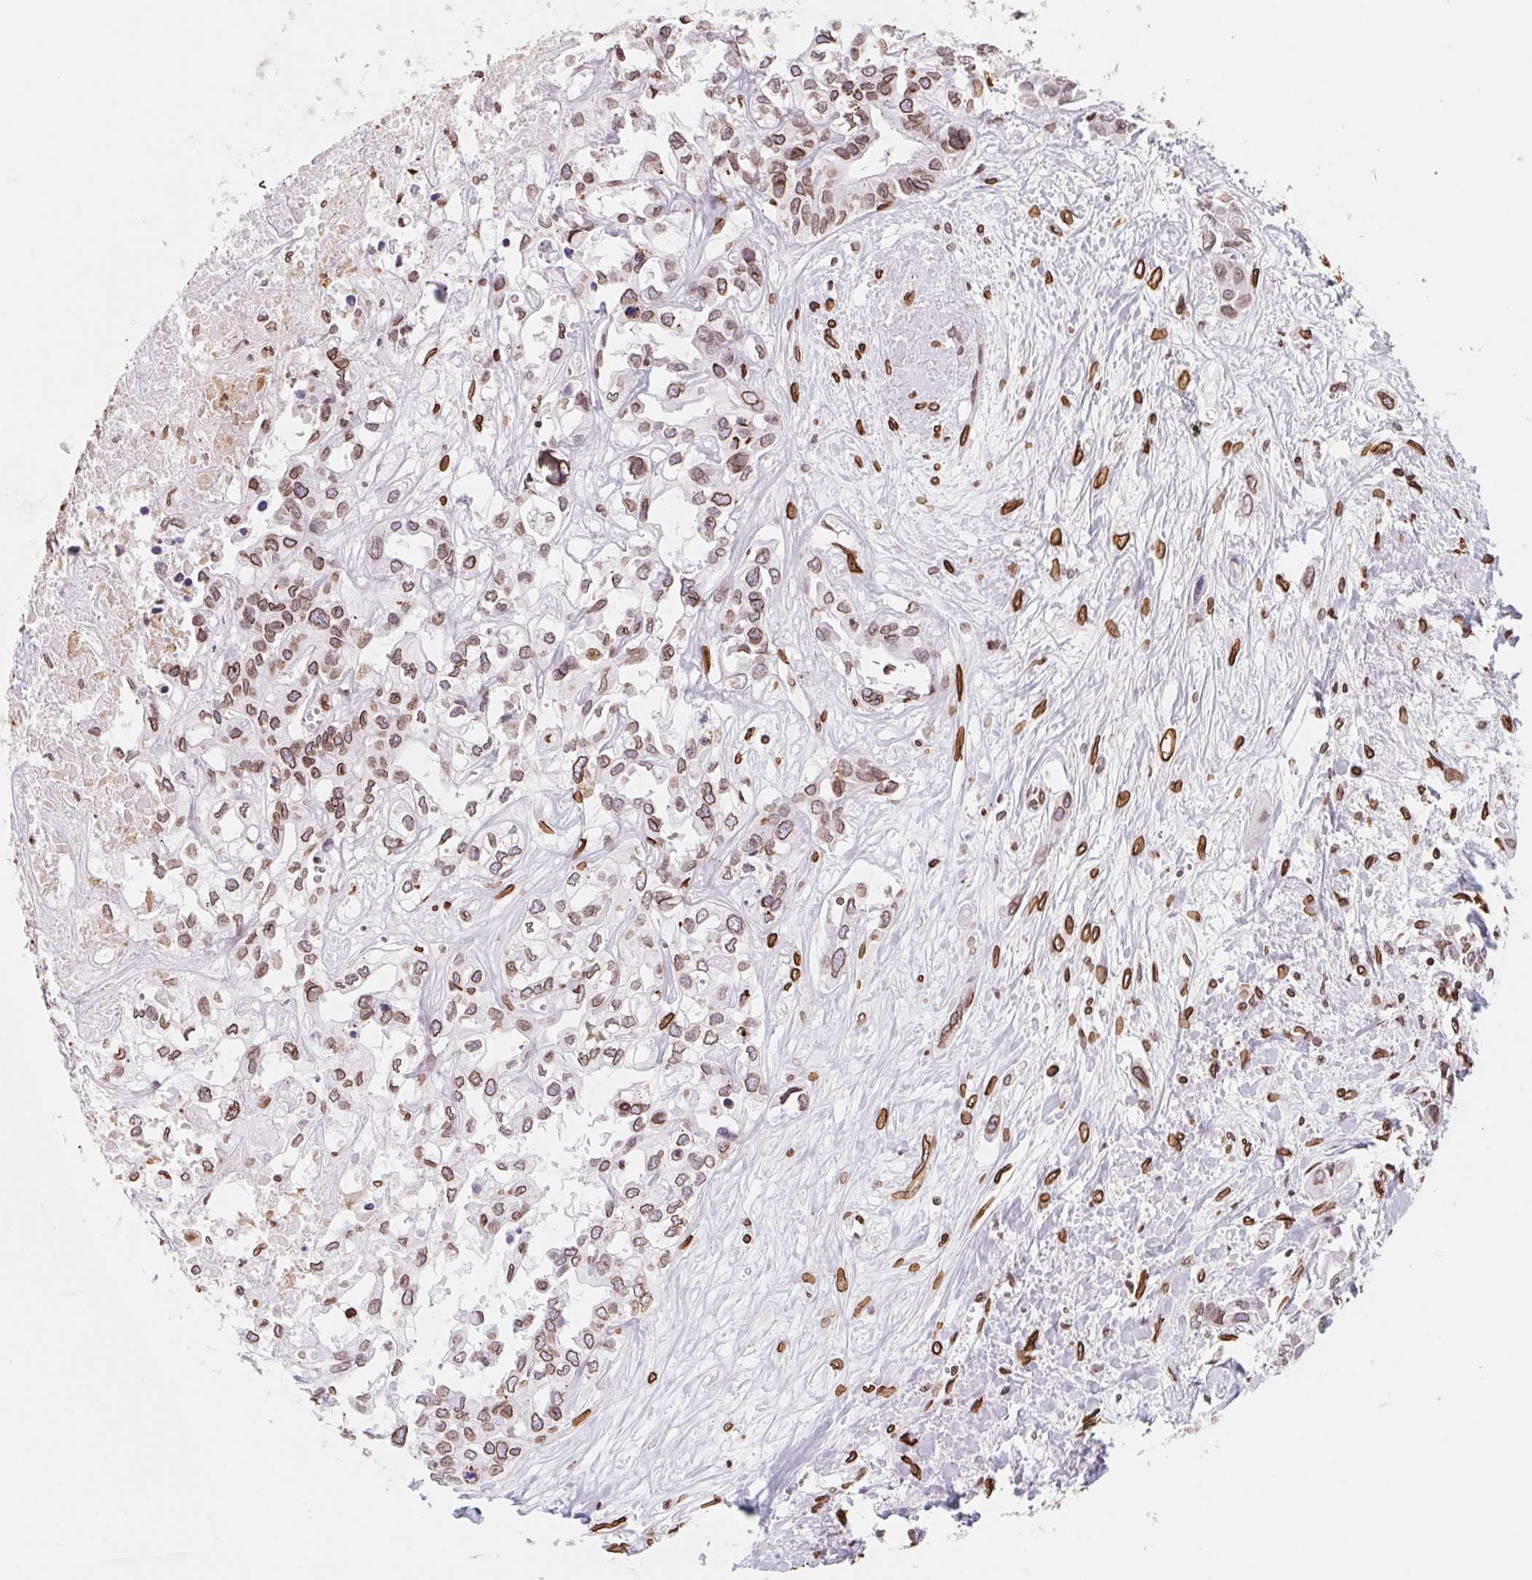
{"staining": {"intensity": "moderate", "quantity": ">75%", "location": "cytoplasmic/membranous,nuclear"}, "tissue": "liver cancer", "cell_type": "Tumor cells", "image_type": "cancer", "snomed": [{"axis": "morphology", "description": "Cholangiocarcinoma"}, {"axis": "topography", "description": "Liver"}], "caption": "Protein expression by IHC displays moderate cytoplasmic/membranous and nuclear expression in approximately >75% of tumor cells in liver cancer (cholangiocarcinoma).", "gene": "LMNB2", "patient": {"sex": "female", "age": 64}}